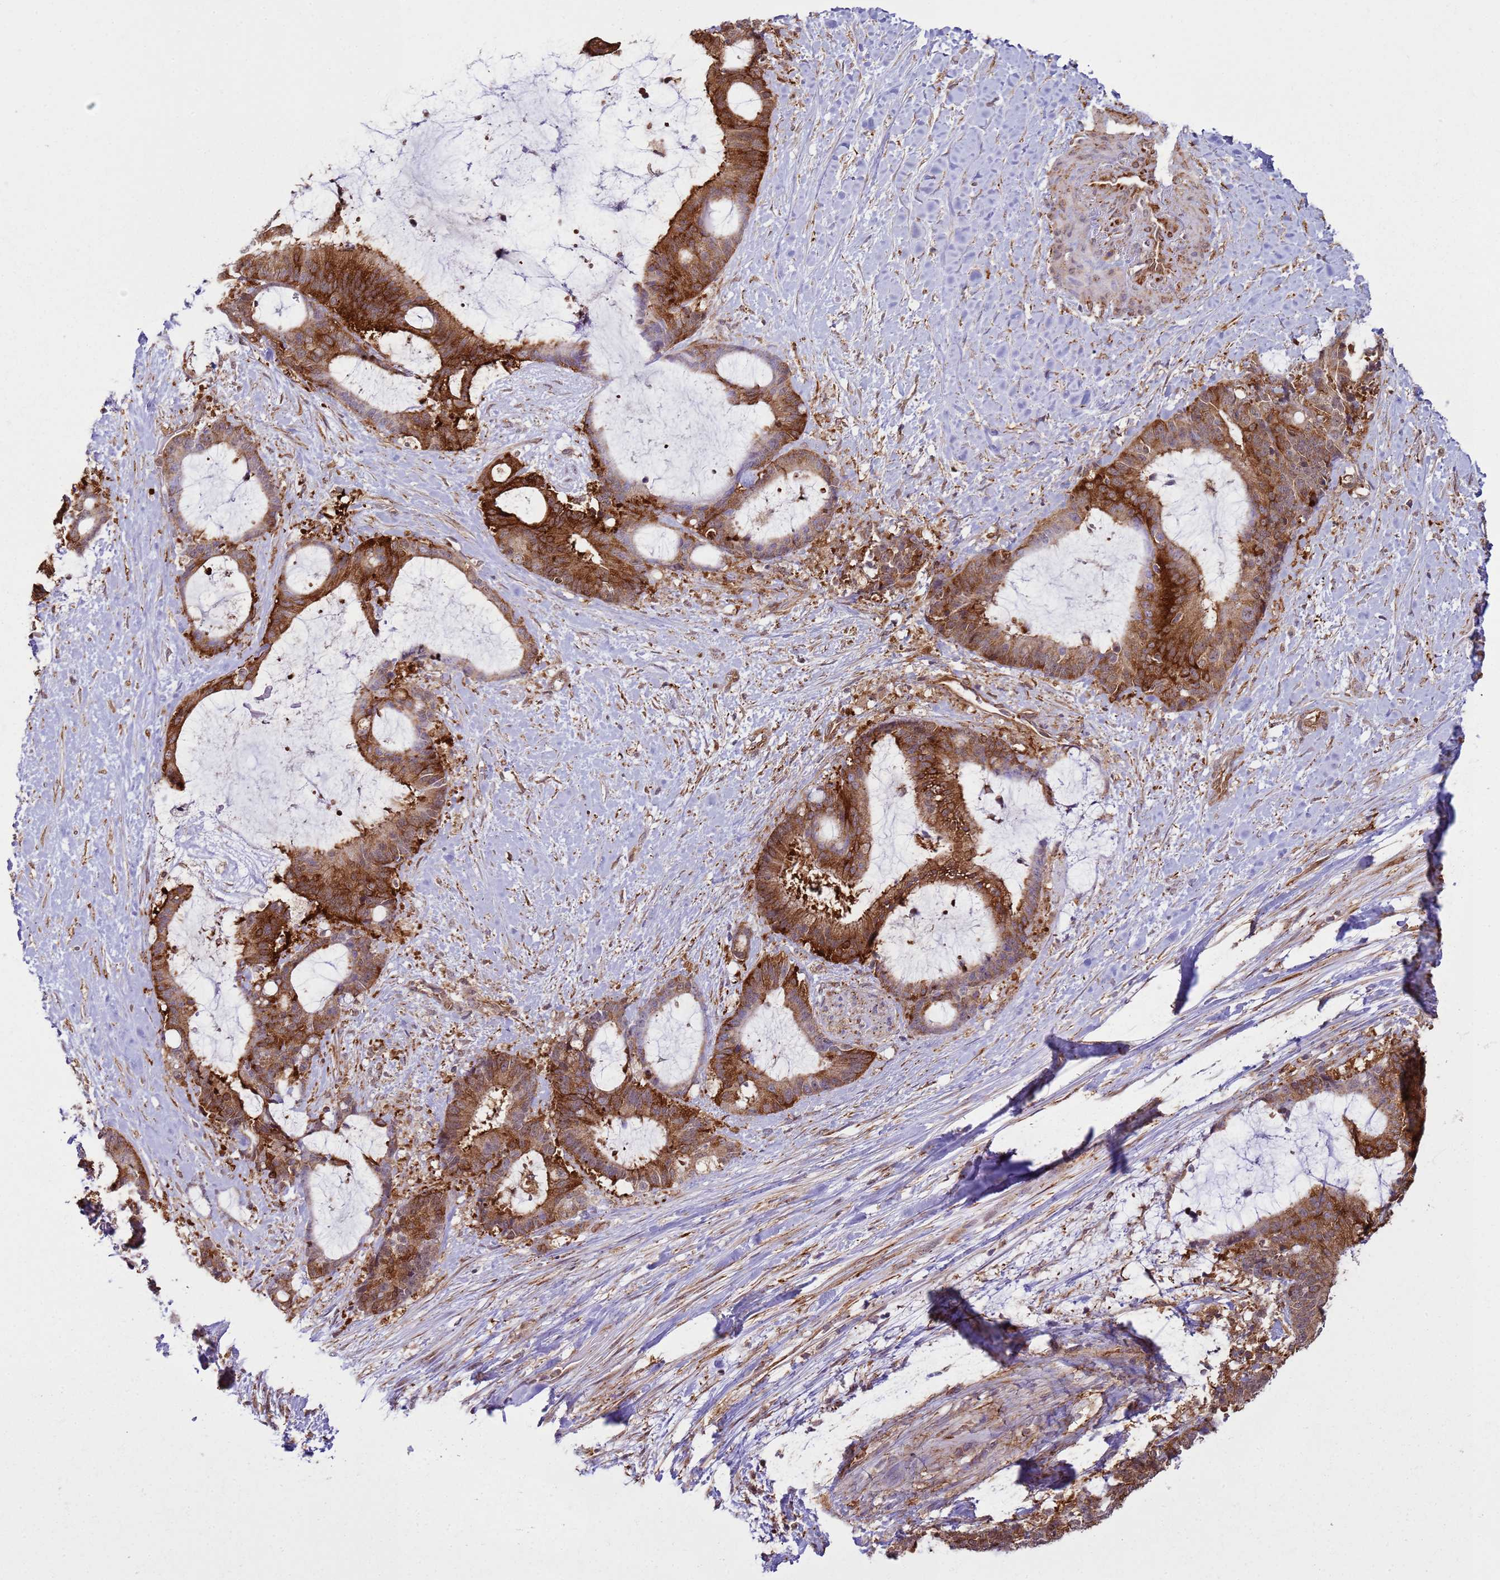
{"staining": {"intensity": "strong", "quantity": ">75%", "location": "cytoplasmic/membranous"}, "tissue": "liver cancer", "cell_type": "Tumor cells", "image_type": "cancer", "snomed": [{"axis": "morphology", "description": "Normal tissue, NOS"}, {"axis": "morphology", "description": "Cholangiocarcinoma"}, {"axis": "topography", "description": "Liver"}, {"axis": "topography", "description": "Peripheral nerve tissue"}], "caption": "The micrograph demonstrates staining of liver cholangiocarcinoma, revealing strong cytoplasmic/membranous protein positivity (brown color) within tumor cells.", "gene": "GABRE", "patient": {"sex": "female", "age": 73}}